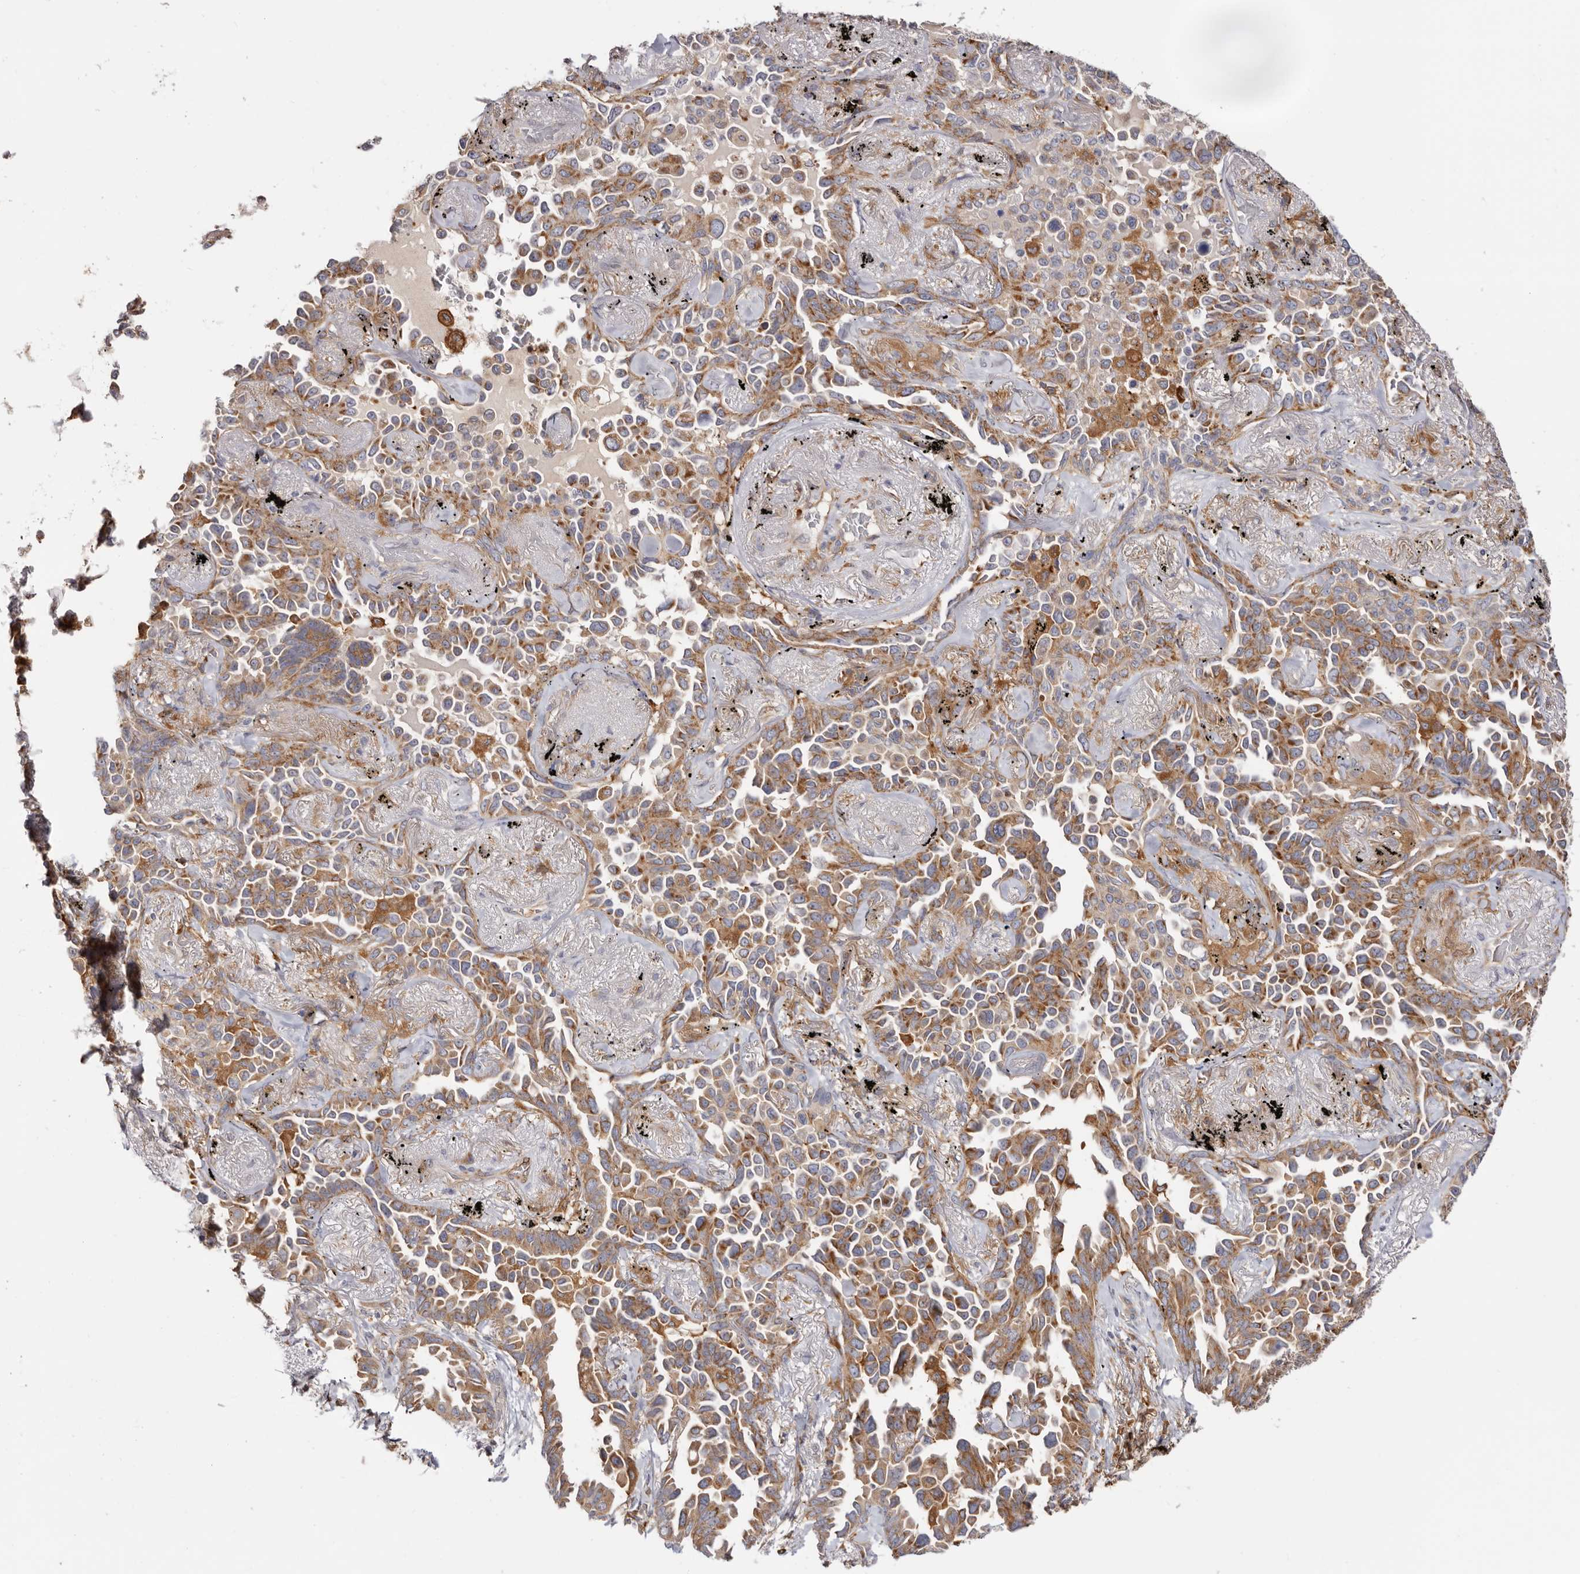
{"staining": {"intensity": "moderate", "quantity": ">75%", "location": "cytoplasmic/membranous"}, "tissue": "lung cancer", "cell_type": "Tumor cells", "image_type": "cancer", "snomed": [{"axis": "morphology", "description": "Adenocarcinoma, NOS"}, {"axis": "topography", "description": "Lung"}], "caption": "Lung cancer (adenocarcinoma) stained for a protein demonstrates moderate cytoplasmic/membranous positivity in tumor cells. (IHC, brightfield microscopy, high magnification).", "gene": "LAP3", "patient": {"sex": "female", "age": 67}}